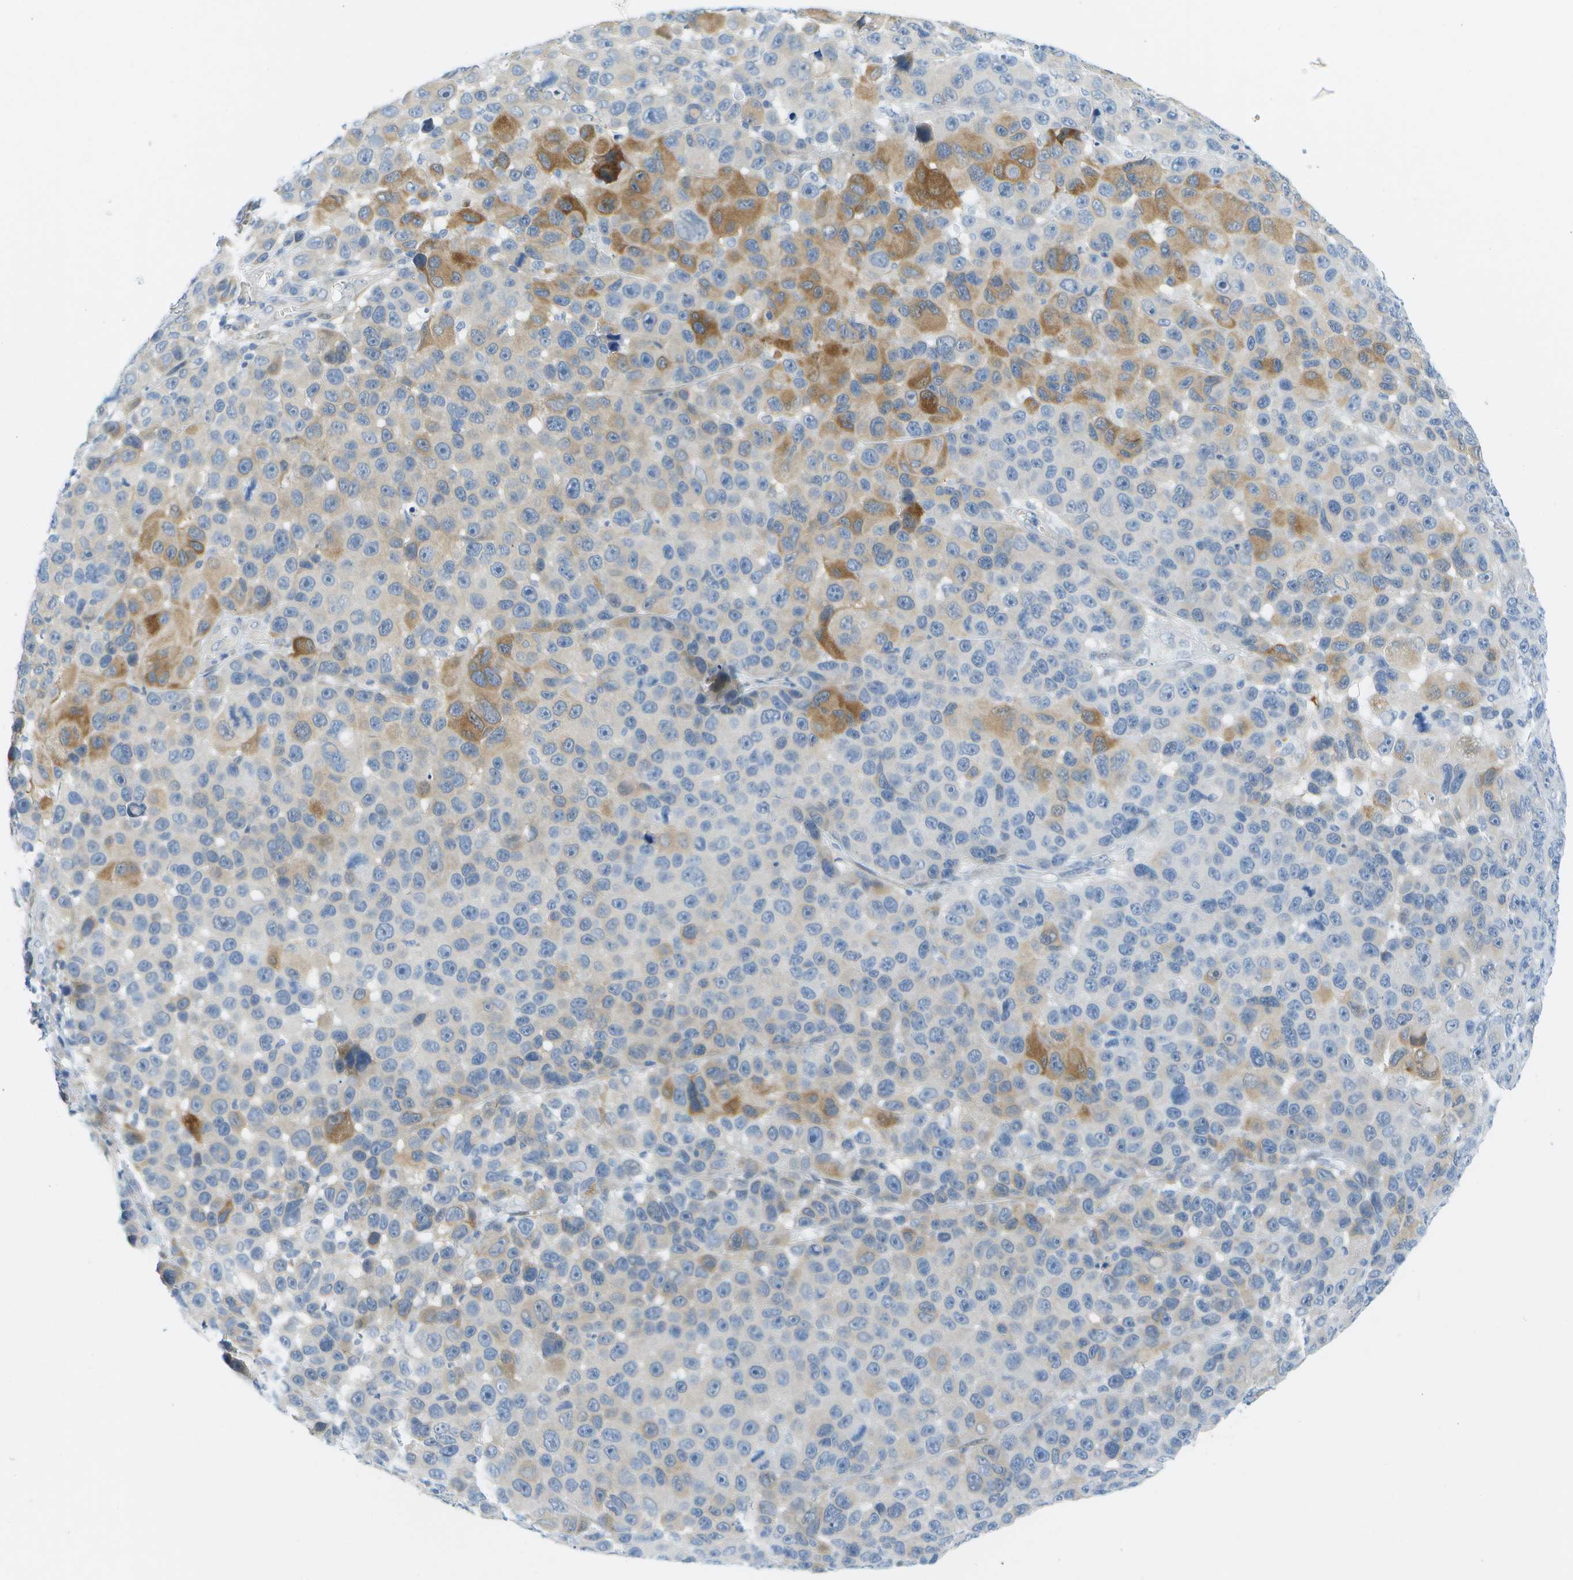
{"staining": {"intensity": "weak", "quantity": "<25%", "location": "cytoplasmic/membranous"}, "tissue": "melanoma", "cell_type": "Tumor cells", "image_type": "cancer", "snomed": [{"axis": "morphology", "description": "Malignant melanoma, NOS"}, {"axis": "topography", "description": "Skin"}], "caption": "Tumor cells are negative for protein expression in human malignant melanoma.", "gene": "CUL9", "patient": {"sex": "male", "age": 53}}